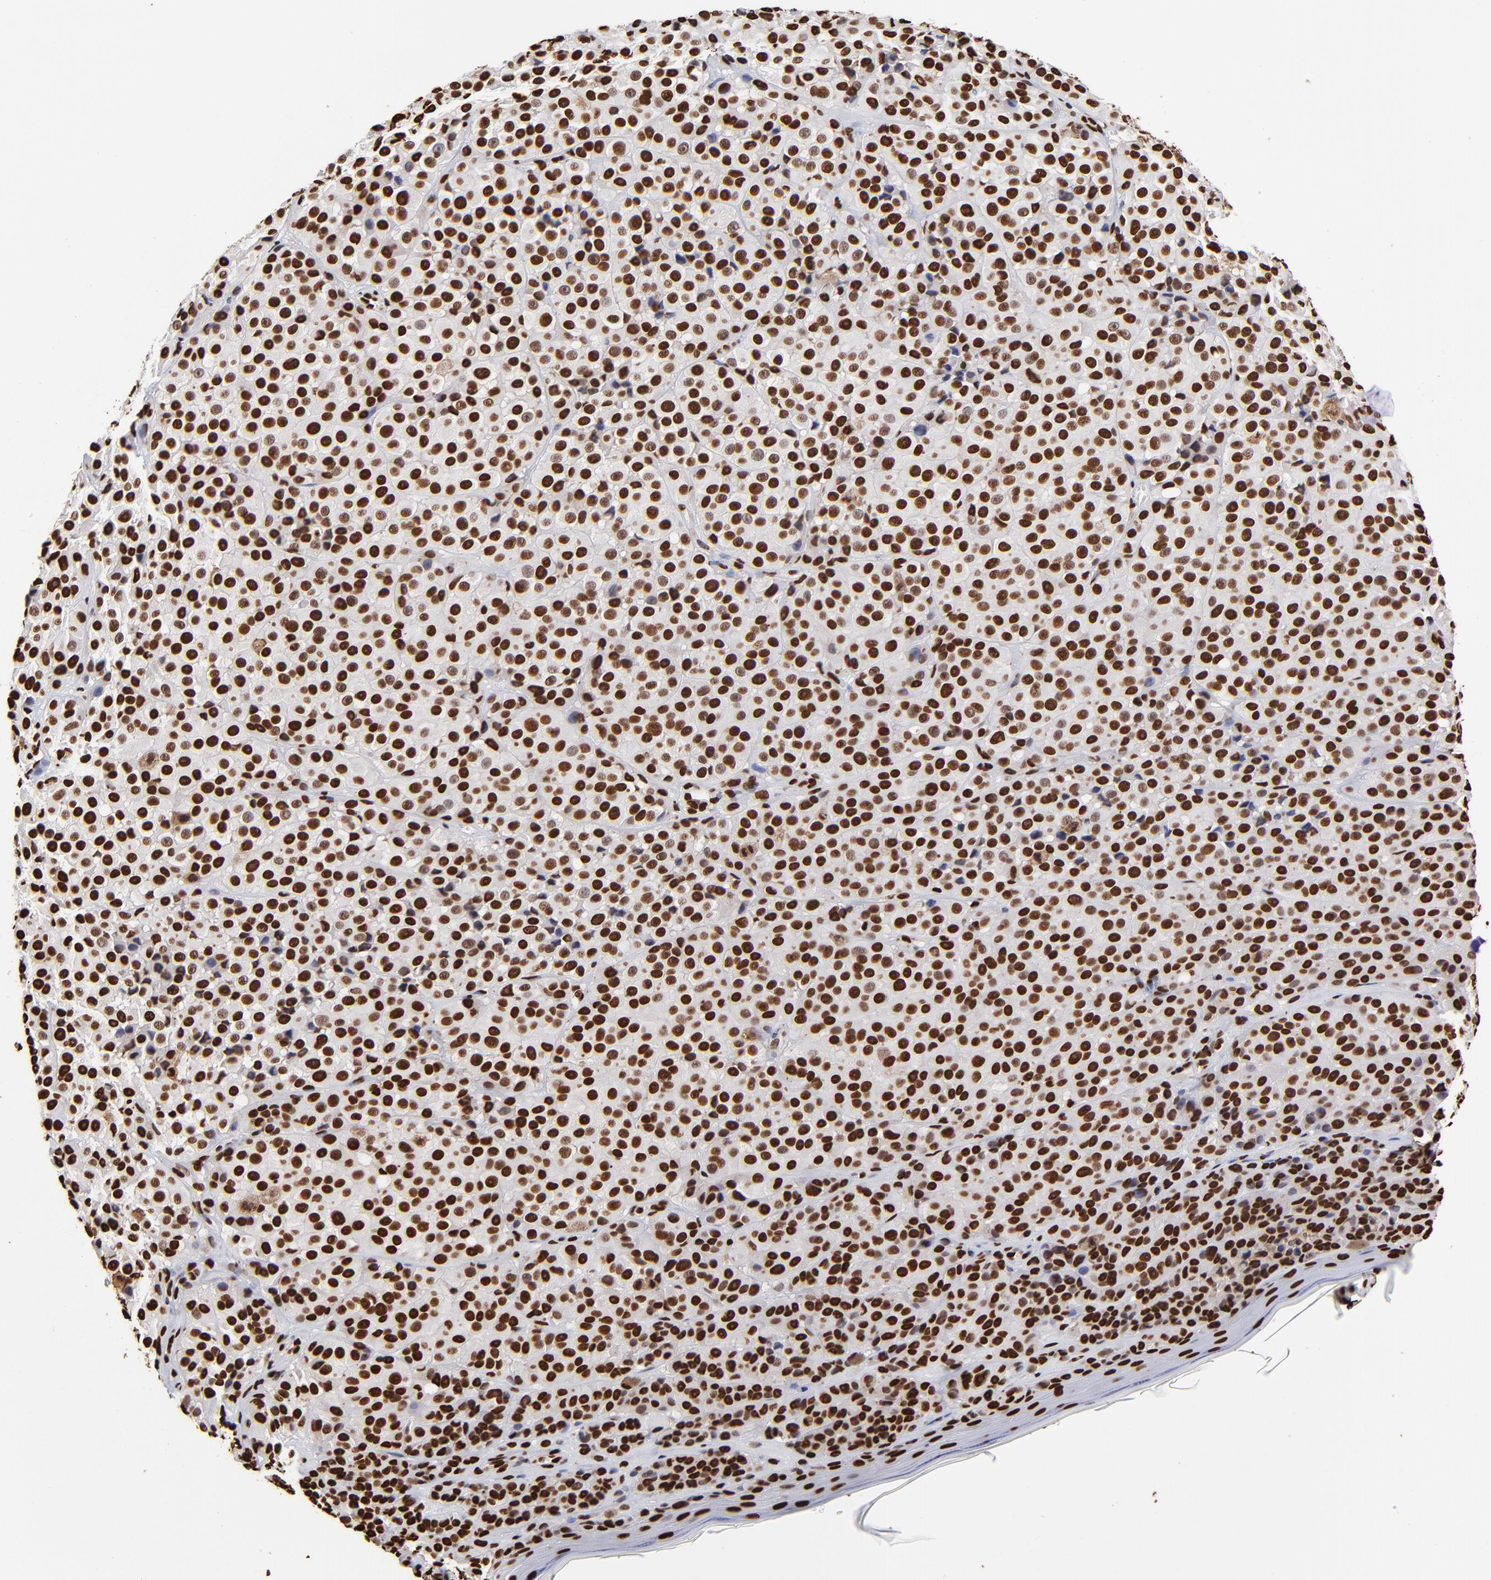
{"staining": {"intensity": "strong", "quantity": ">75%", "location": "nuclear"}, "tissue": "melanoma", "cell_type": "Tumor cells", "image_type": "cancer", "snomed": [{"axis": "morphology", "description": "Malignant melanoma, NOS"}, {"axis": "topography", "description": "Skin"}], "caption": "Malignant melanoma tissue displays strong nuclear positivity in approximately >75% of tumor cells", "gene": "ZNF544", "patient": {"sex": "female", "age": 75}}